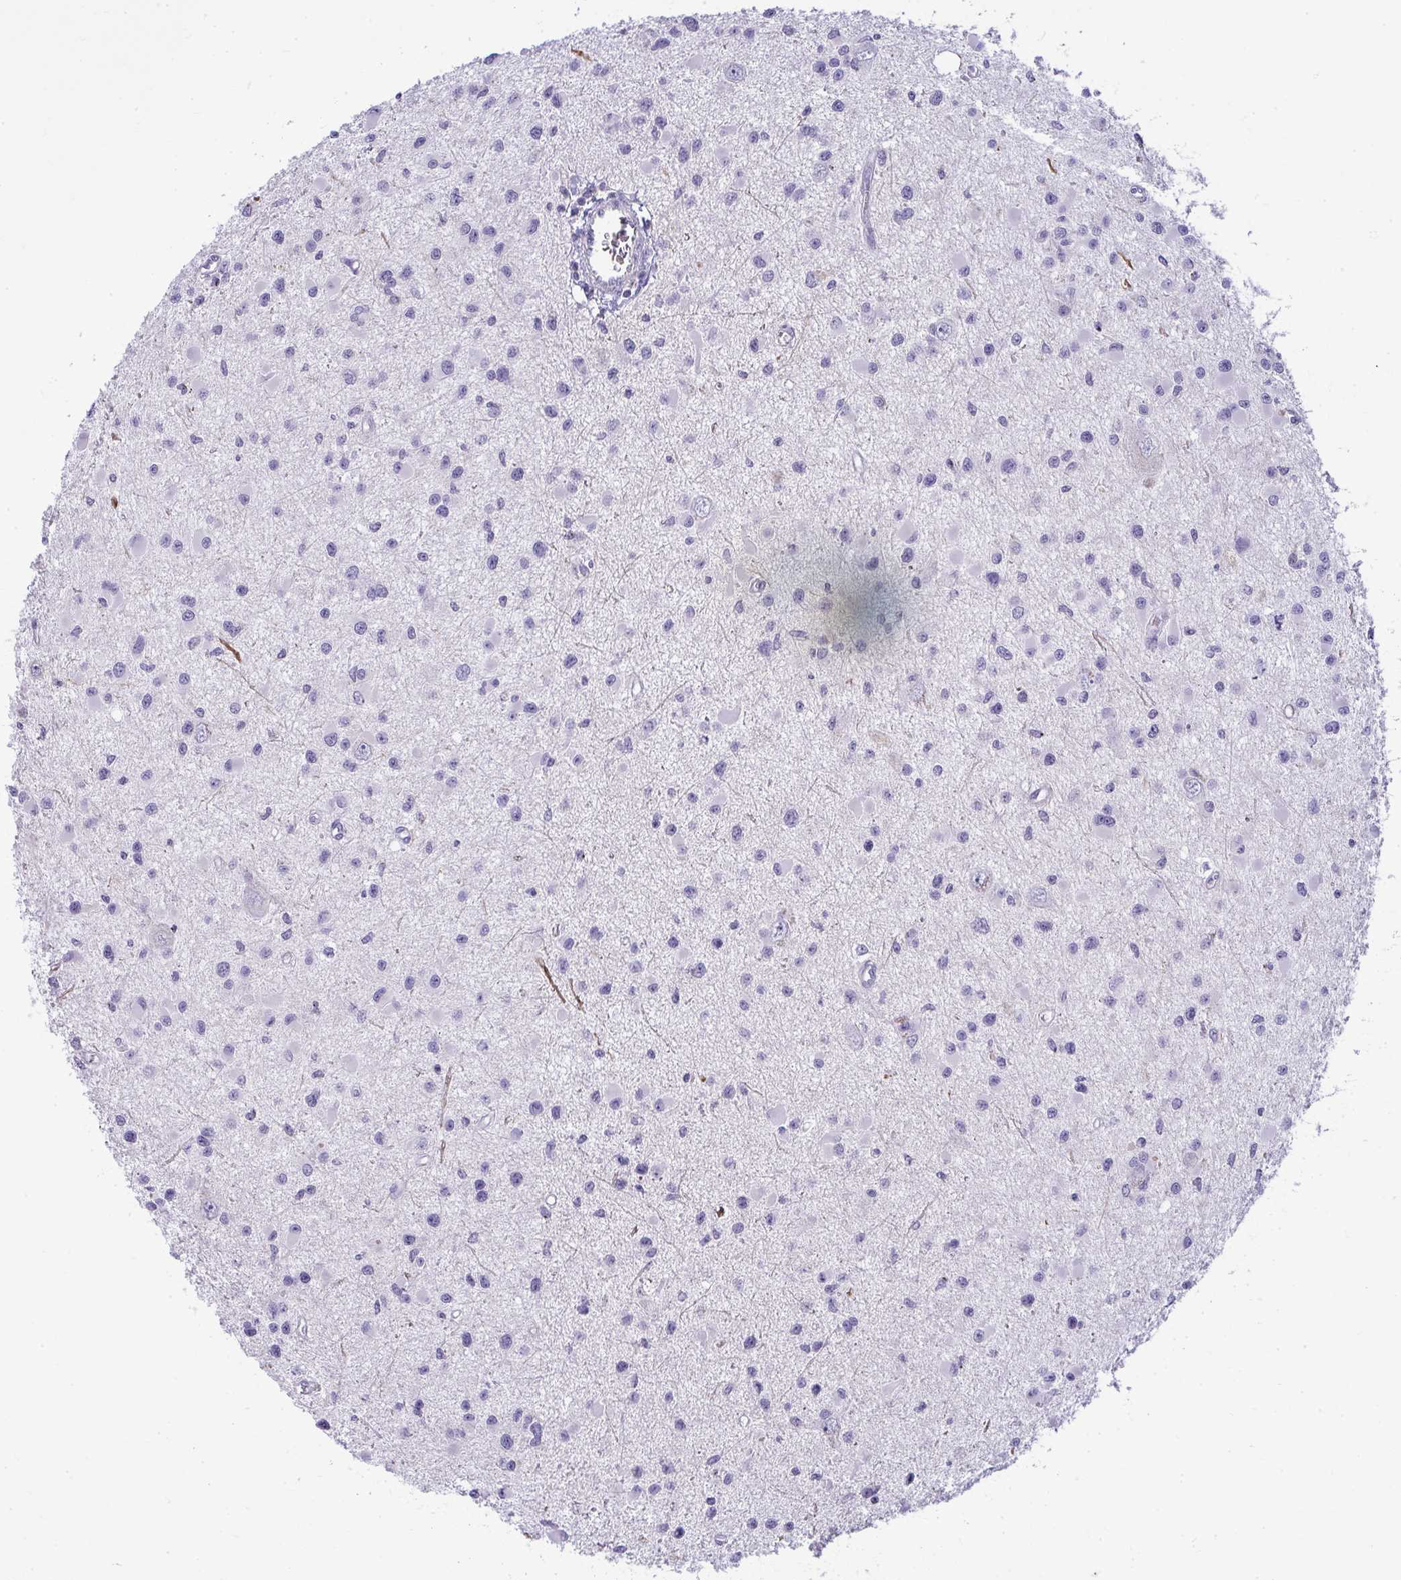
{"staining": {"intensity": "negative", "quantity": "none", "location": "none"}, "tissue": "glioma", "cell_type": "Tumor cells", "image_type": "cancer", "snomed": [{"axis": "morphology", "description": "Glioma, malignant, High grade"}, {"axis": "topography", "description": "Brain"}], "caption": "A micrograph of glioma stained for a protein exhibits no brown staining in tumor cells. (Brightfield microscopy of DAB (3,3'-diaminobenzidine) immunohistochemistry (IHC) at high magnification).", "gene": "VPS4B", "patient": {"sex": "male", "age": 54}}